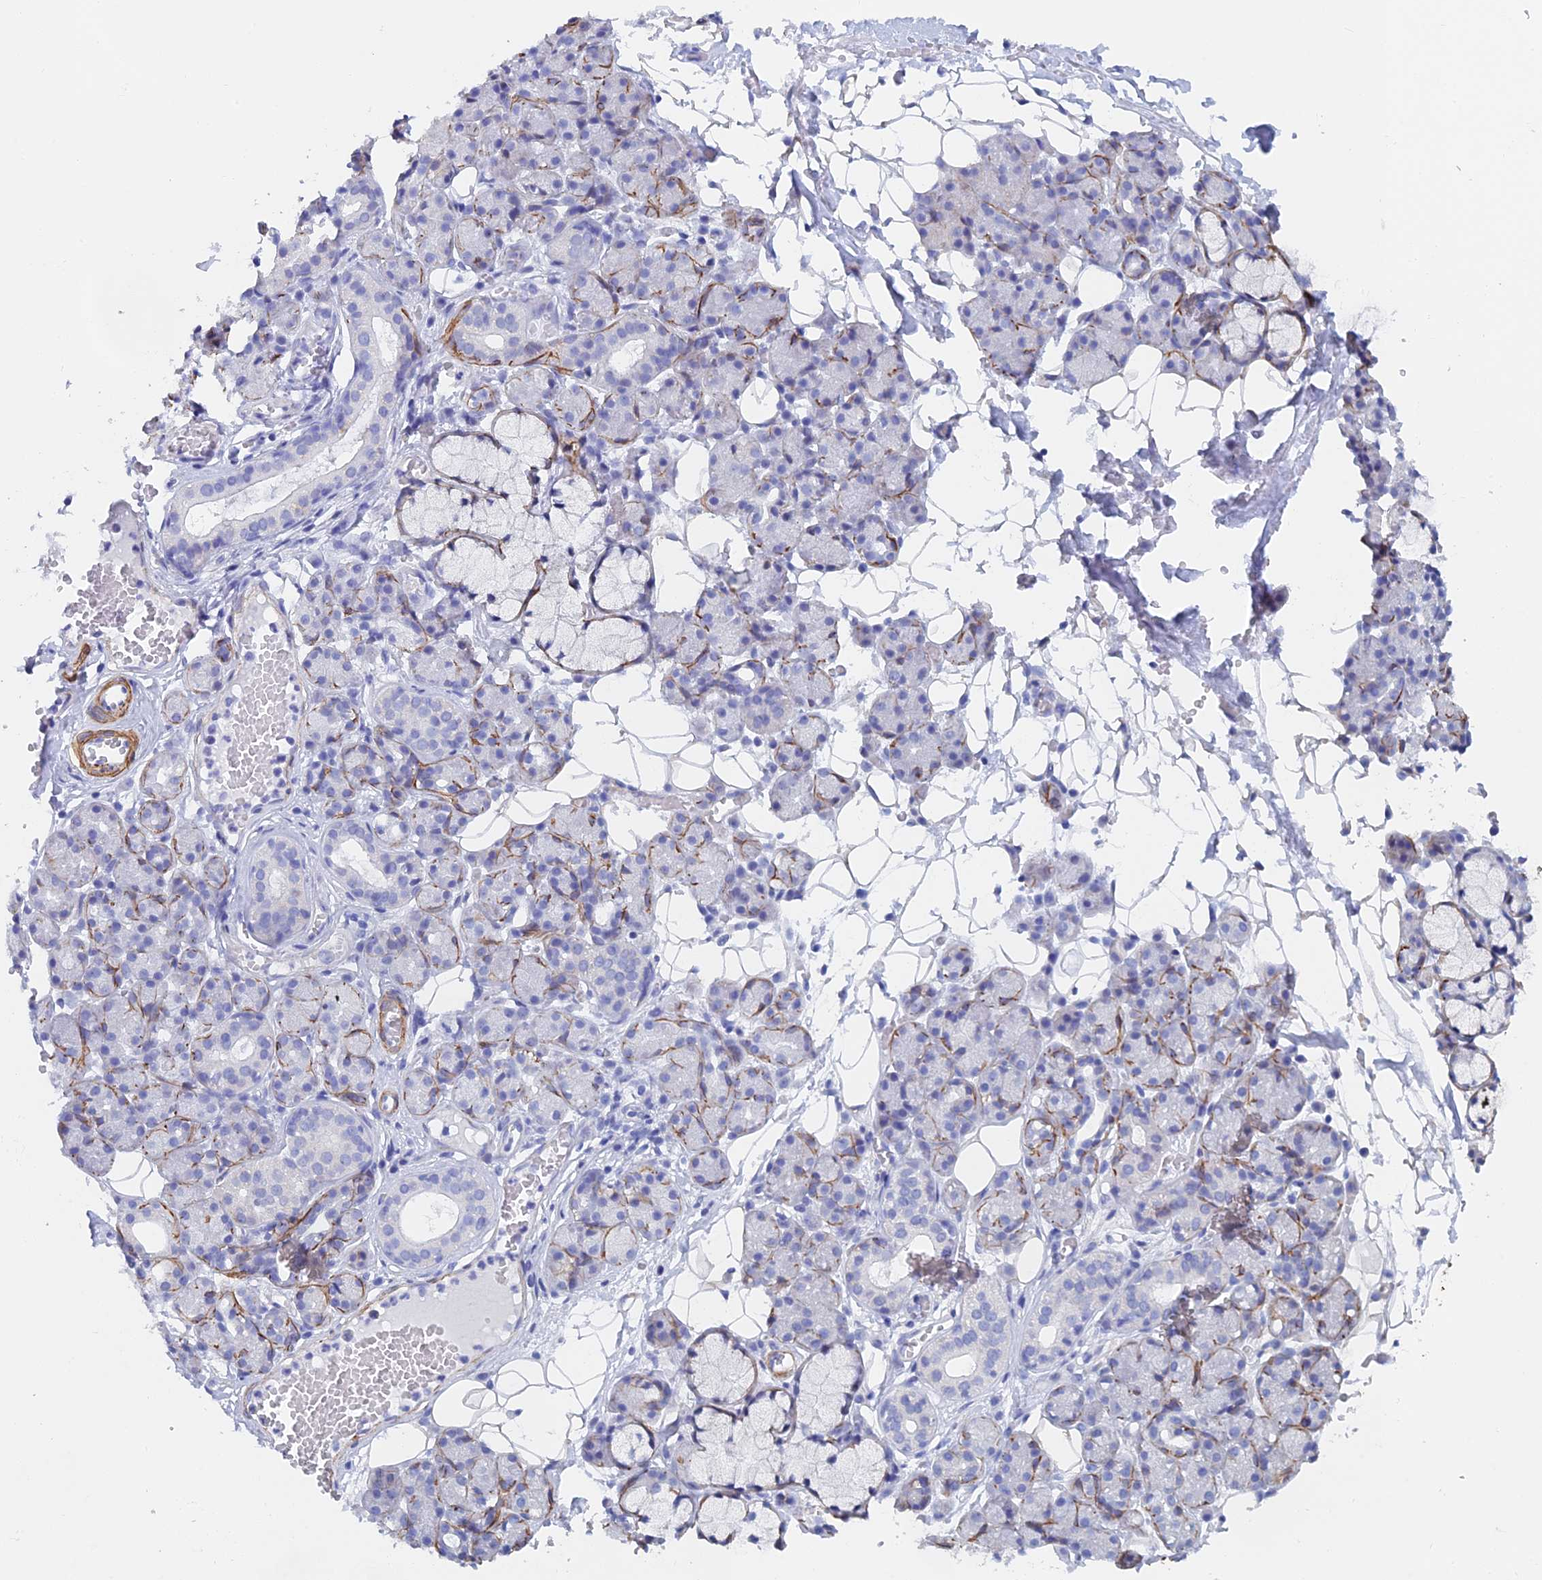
{"staining": {"intensity": "negative", "quantity": "none", "location": "none"}, "tissue": "salivary gland", "cell_type": "Glandular cells", "image_type": "normal", "snomed": [{"axis": "morphology", "description": "Normal tissue, NOS"}, {"axis": "topography", "description": "Salivary gland"}], "caption": "The IHC histopathology image has no significant expression in glandular cells of salivary gland. (DAB (3,3'-diaminobenzidine) immunohistochemistry with hematoxylin counter stain).", "gene": "KCNK18", "patient": {"sex": "male", "age": 63}}